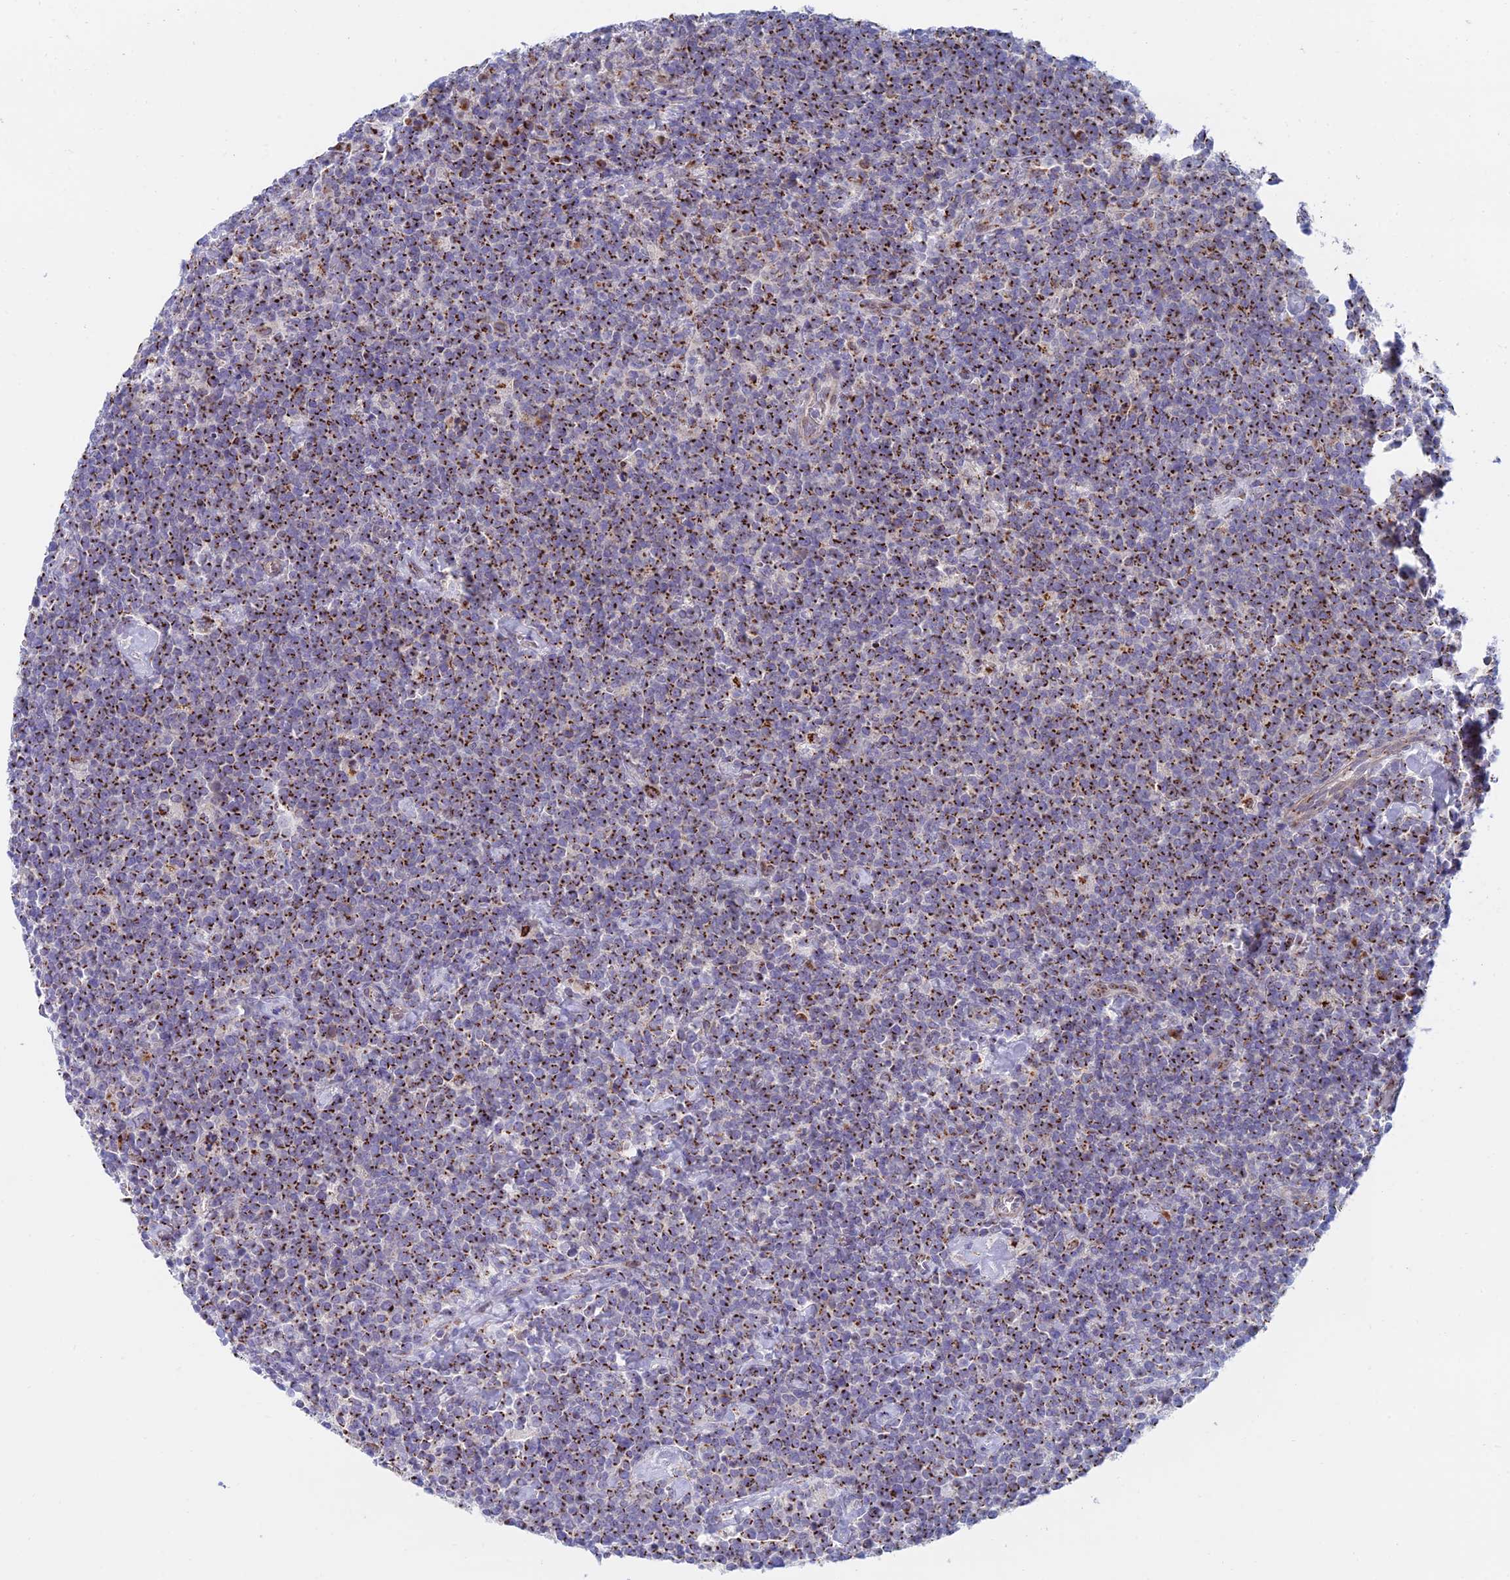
{"staining": {"intensity": "strong", "quantity": ">75%", "location": "cytoplasmic/membranous"}, "tissue": "lymphoma", "cell_type": "Tumor cells", "image_type": "cancer", "snomed": [{"axis": "morphology", "description": "Malignant lymphoma, non-Hodgkin's type, High grade"}, {"axis": "topography", "description": "Lymph node"}], "caption": "This is an image of immunohistochemistry staining of malignant lymphoma, non-Hodgkin's type (high-grade), which shows strong staining in the cytoplasmic/membranous of tumor cells.", "gene": "HS2ST1", "patient": {"sex": "male", "age": 61}}